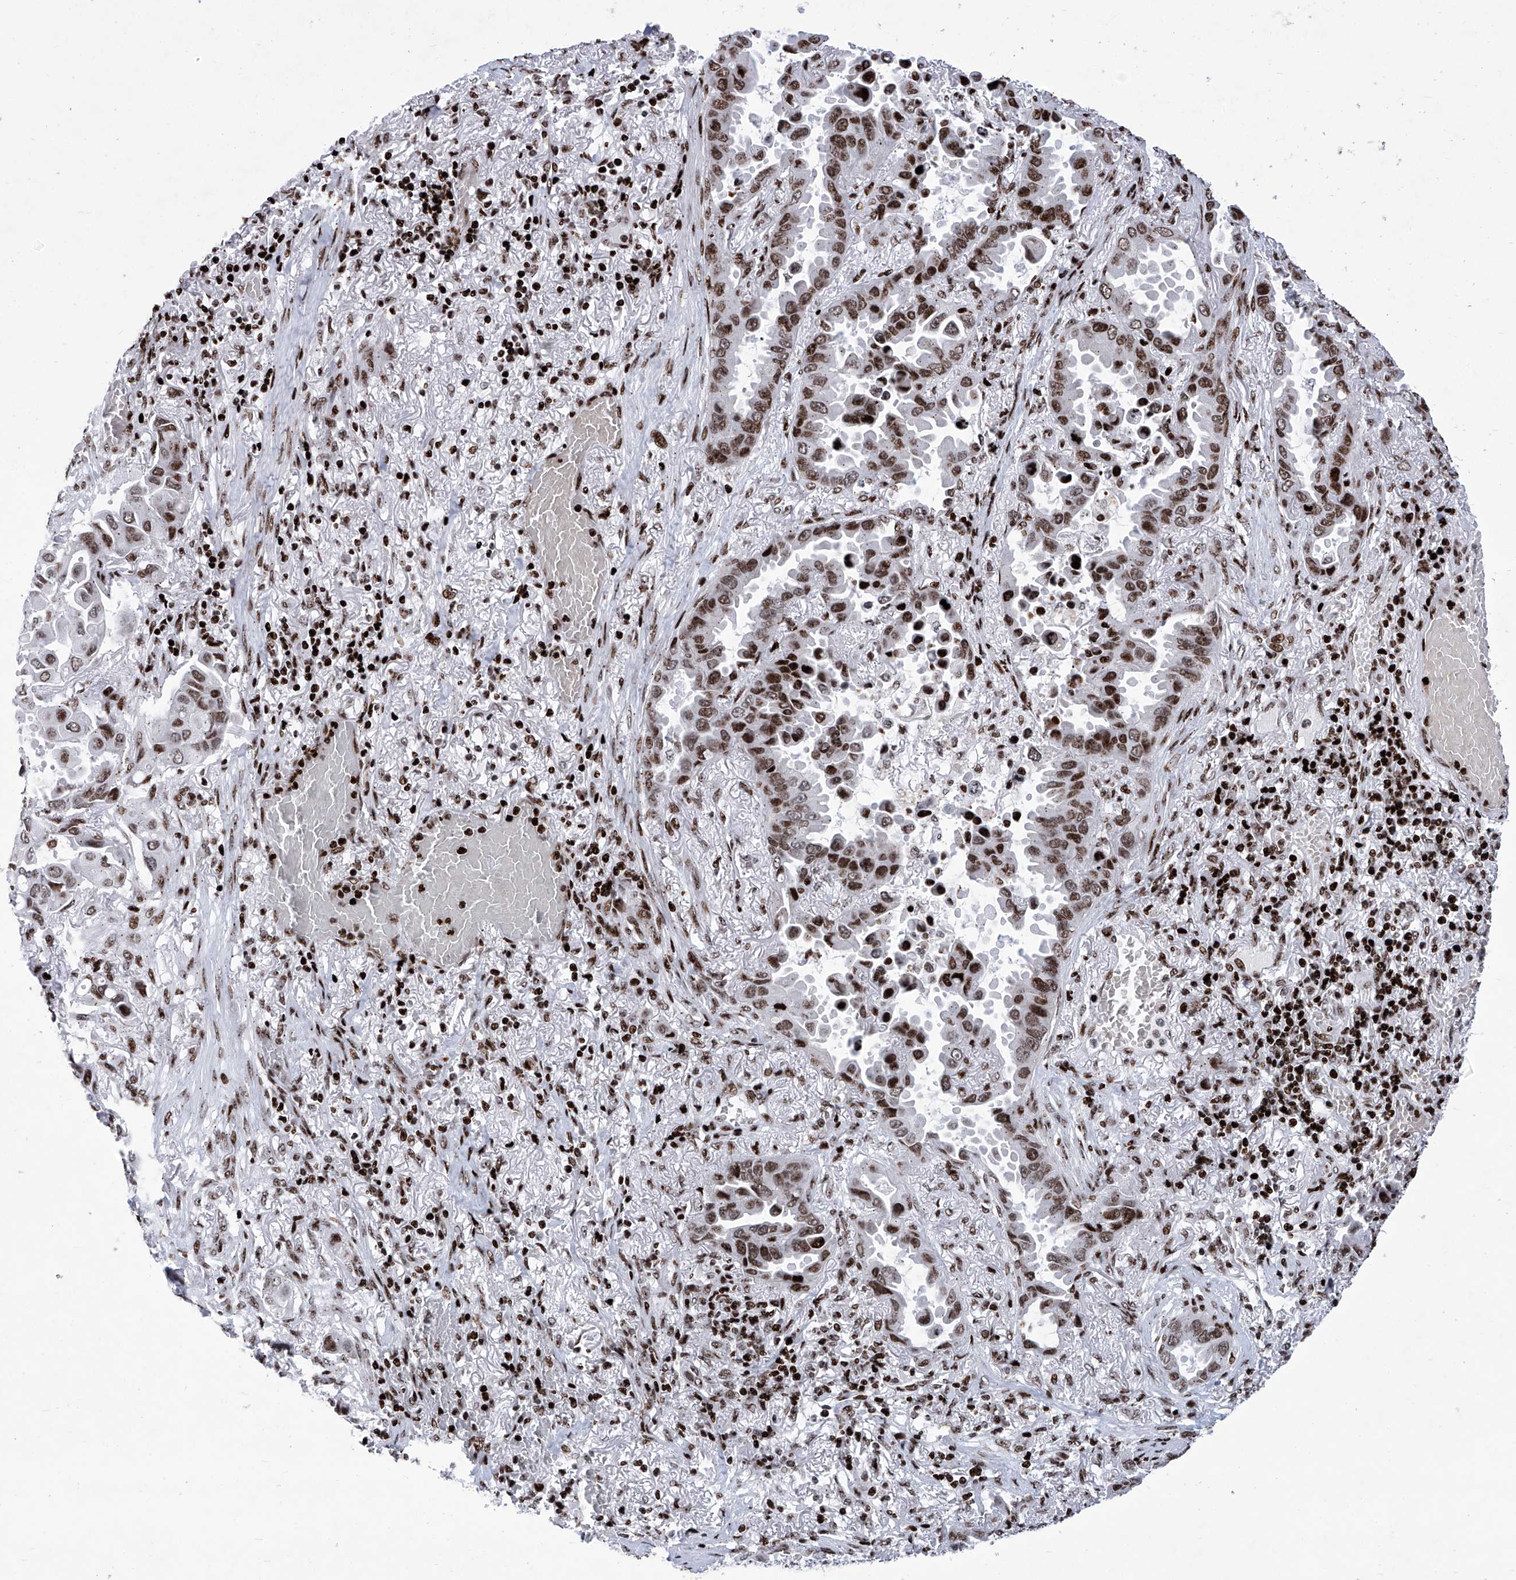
{"staining": {"intensity": "moderate", "quantity": "25%-75%", "location": "nuclear"}, "tissue": "lung cancer", "cell_type": "Tumor cells", "image_type": "cancer", "snomed": [{"axis": "morphology", "description": "Adenocarcinoma, NOS"}, {"axis": "topography", "description": "Lung"}], "caption": "IHC (DAB) staining of human lung cancer reveals moderate nuclear protein expression in approximately 25%-75% of tumor cells.", "gene": "HEY2", "patient": {"sex": "male", "age": 64}}